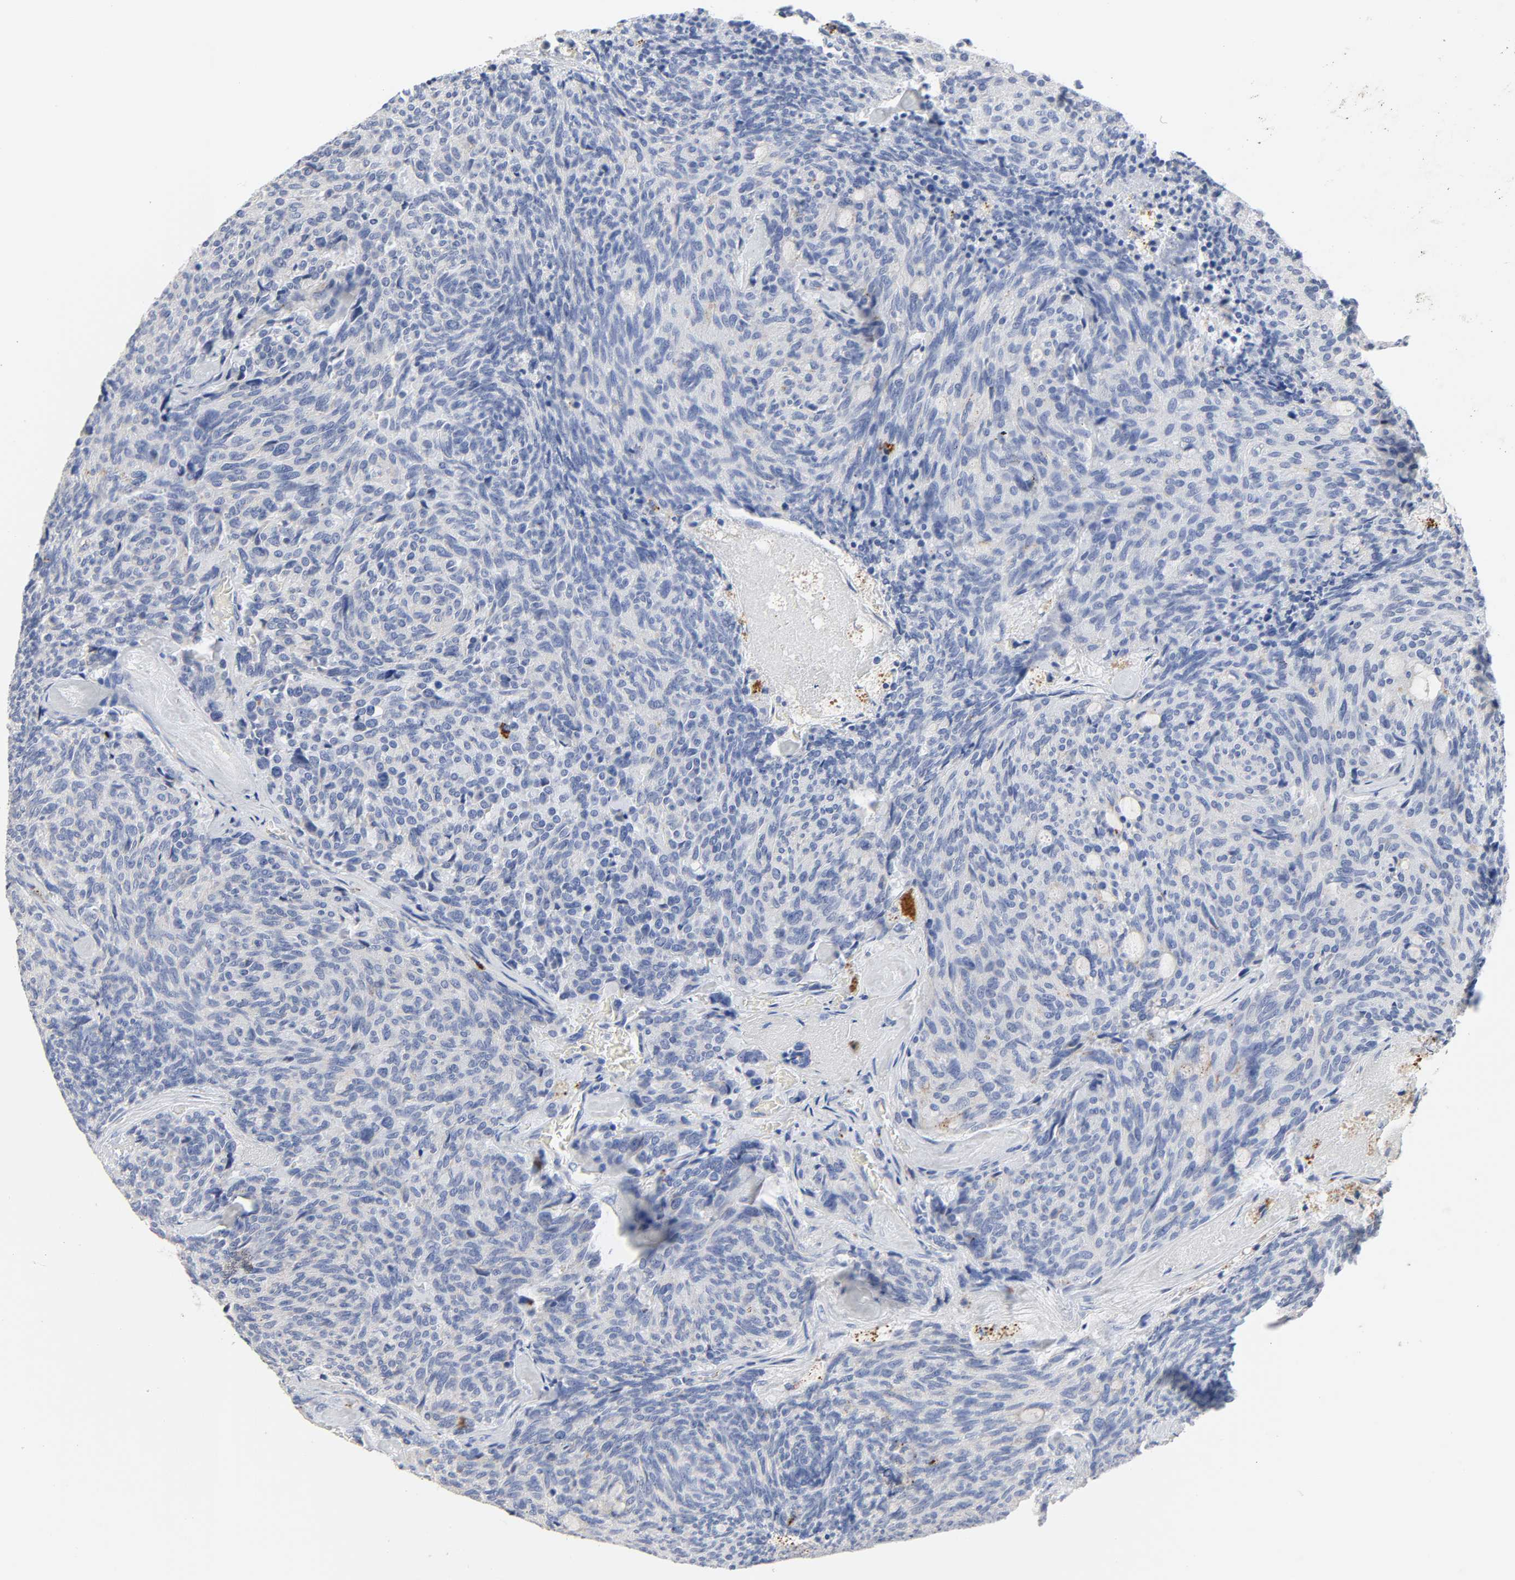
{"staining": {"intensity": "negative", "quantity": "none", "location": "none"}, "tissue": "carcinoid", "cell_type": "Tumor cells", "image_type": "cancer", "snomed": [{"axis": "morphology", "description": "Carcinoid, malignant, NOS"}, {"axis": "topography", "description": "Pancreas"}], "caption": "Tumor cells are negative for brown protein staining in carcinoid. (Immunohistochemistry (ihc), brightfield microscopy, high magnification).", "gene": "PLP1", "patient": {"sex": "female", "age": 54}}